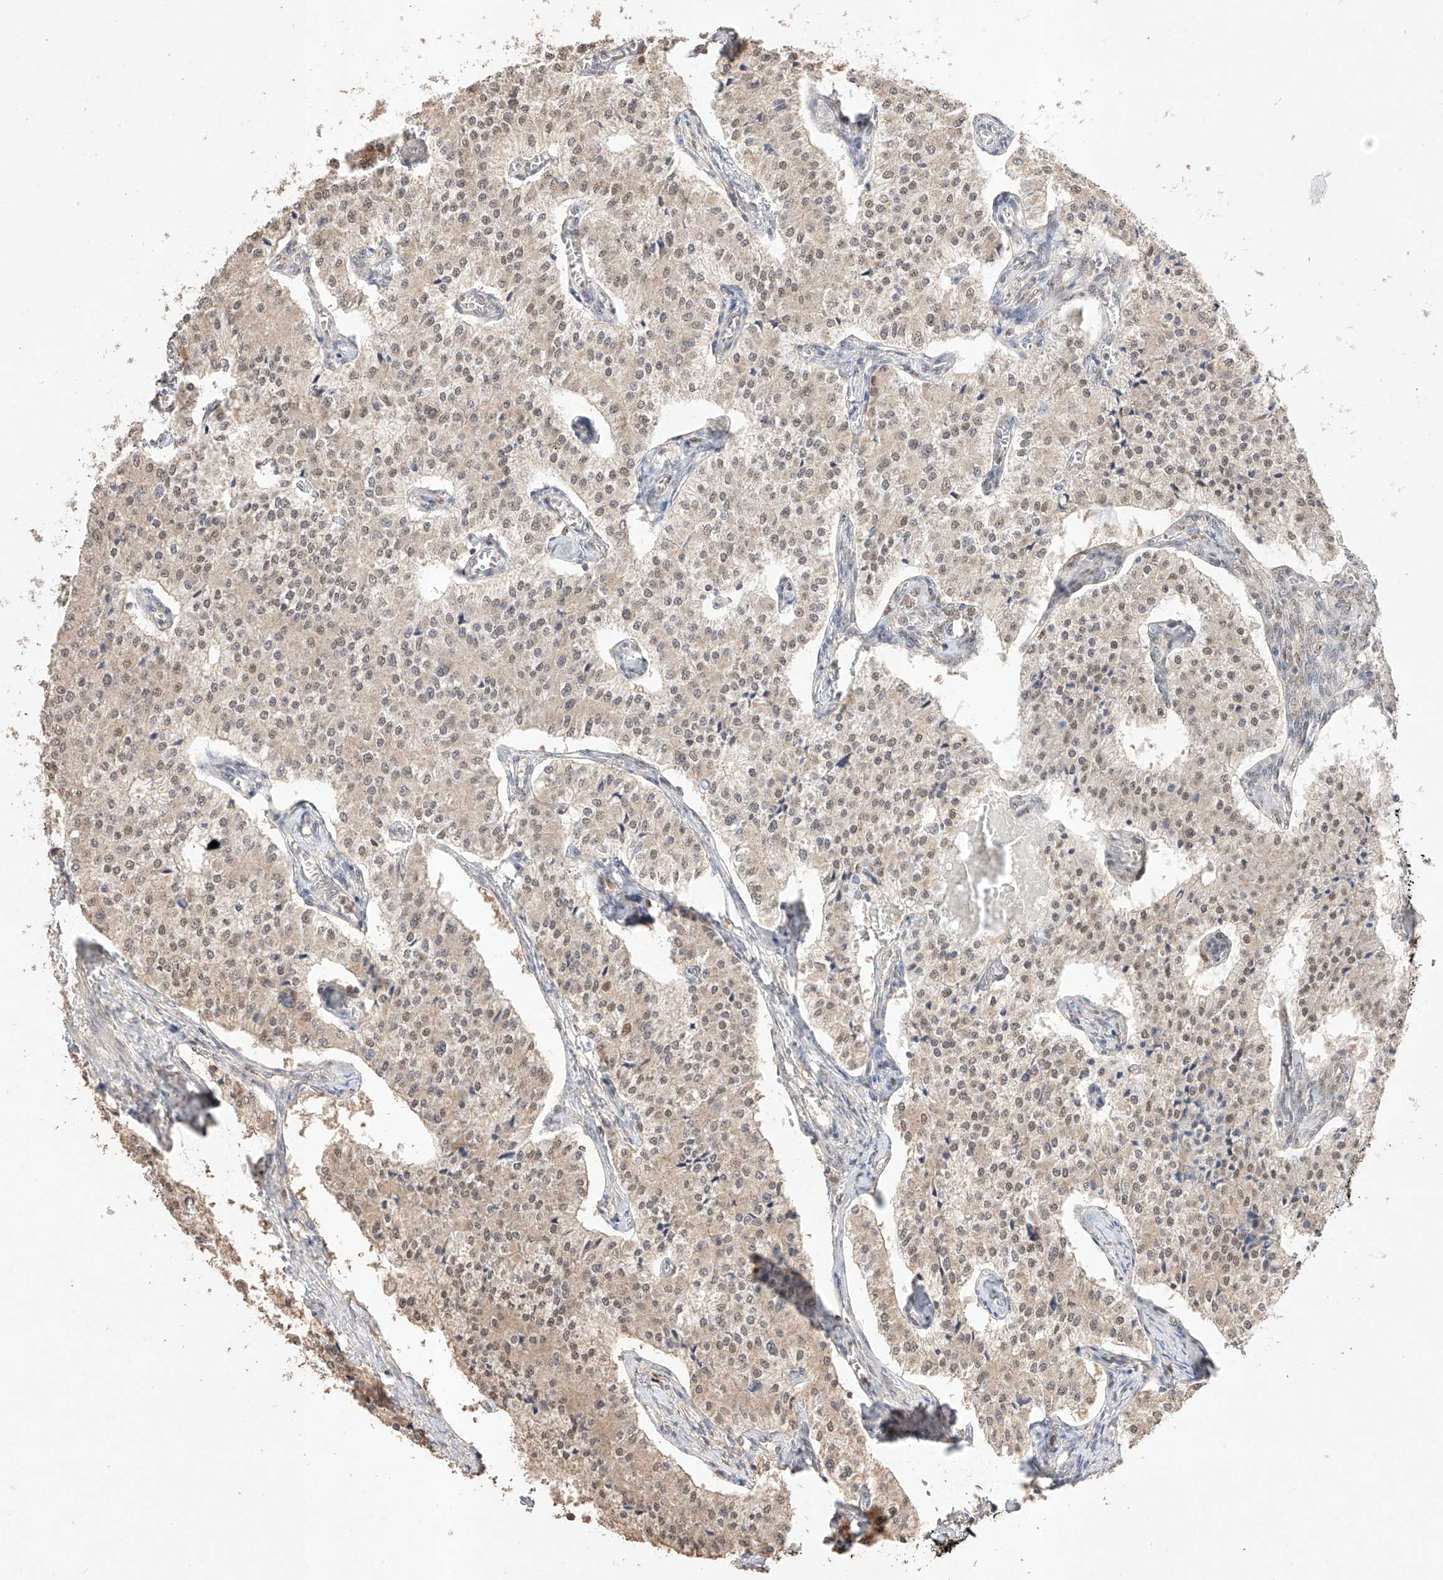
{"staining": {"intensity": "moderate", "quantity": ">75%", "location": "nuclear"}, "tissue": "carcinoid", "cell_type": "Tumor cells", "image_type": "cancer", "snomed": [{"axis": "morphology", "description": "Carcinoid, malignant, NOS"}, {"axis": "topography", "description": "Colon"}], "caption": "Immunohistochemical staining of carcinoid demonstrates moderate nuclear protein staining in approximately >75% of tumor cells. (Brightfield microscopy of DAB IHC at high magnification).", "gene": "APIP", "patient": {"sex": "female", "age": 52}}